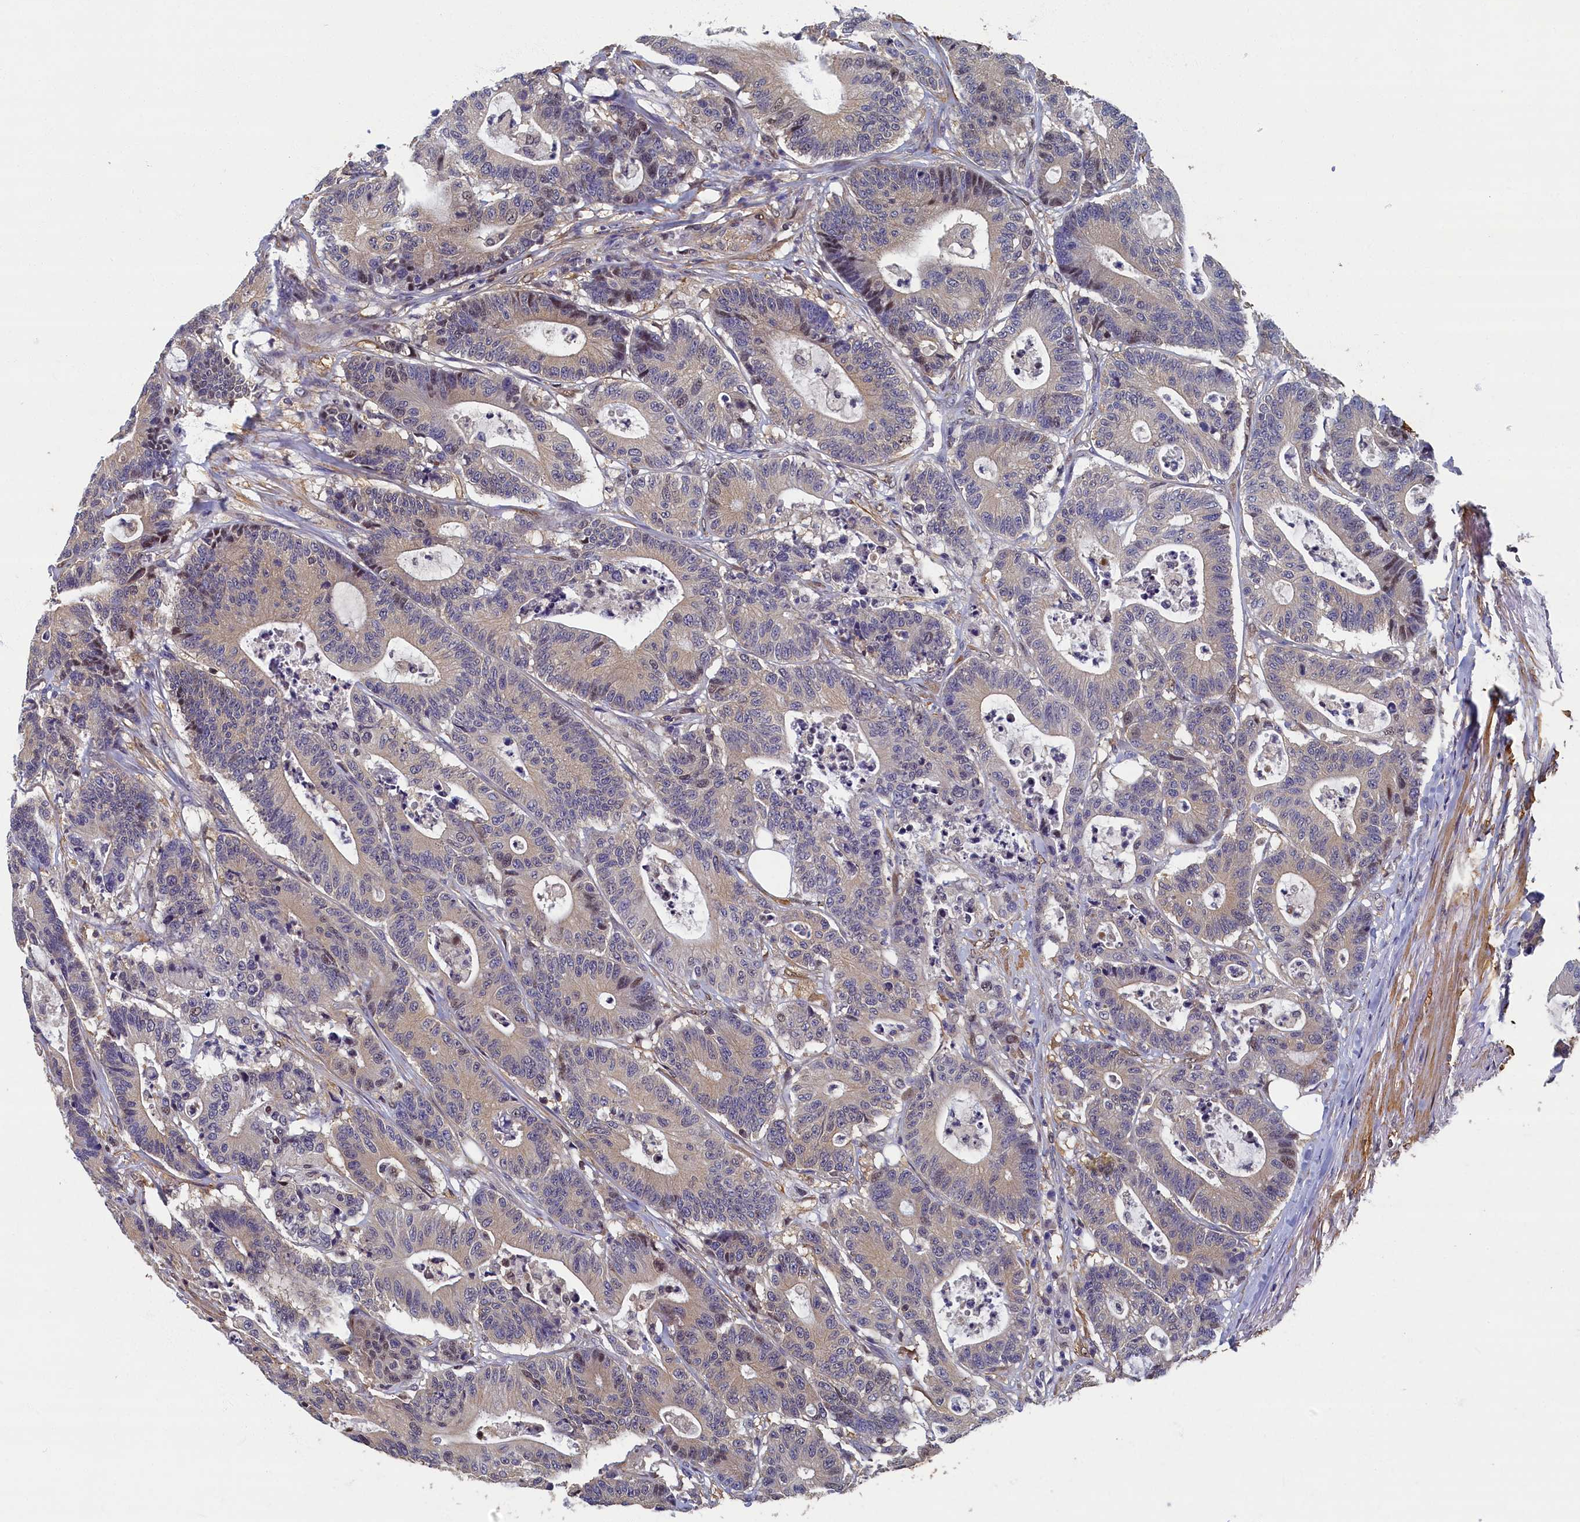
{"staining": {"intensity": "weak", "quantity": "<25%", "location": "cytoplasmic/membranous,nuclear"}, "tissue": "colorectal cancer", "cell_type": "Tumor cells", "image_type": "cancer", "snomed": [{"axis": "morphology", "description": "Adenocarcinoma, NOS"}, {"axis": "topography", "description": "Colon"}], "caption": "A high-resolution image shows immunohistochemistry (IHC) staining of adenocarcinoma (colorectal), which reveals no significant staining in tumor cells.", "gene": "TBCB", "patient": {"sex": "female", "age": 84}}